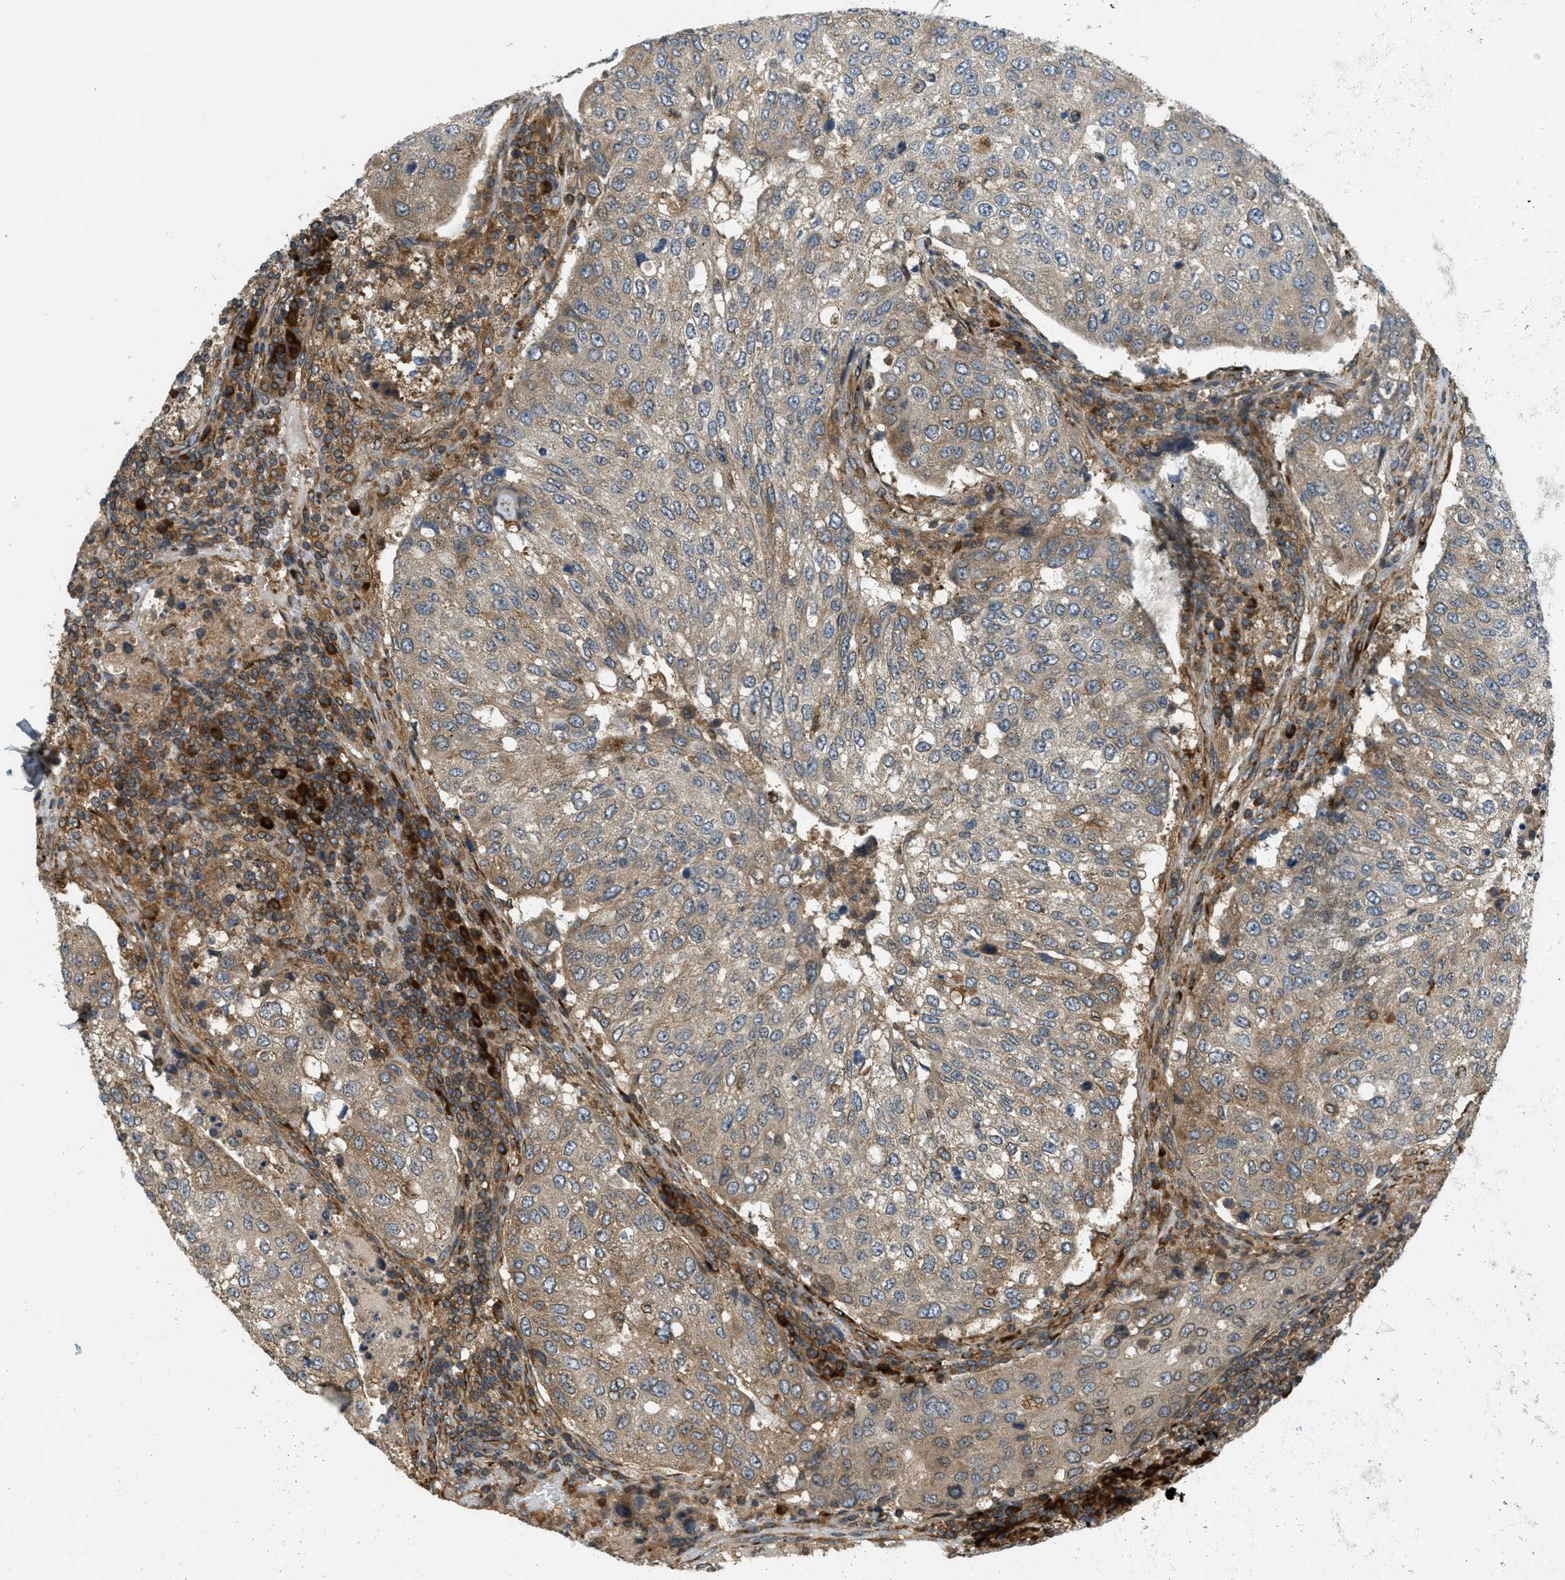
{"staining": {"intensity": "weak", "quantity": ">75%", "location": "cytoplasmic/membranous"}, "tissue": "urothelial cancer", "cell_type": "Tumor cells", "image_type": "cancer", "snomed": [{"axis": "morphology", "description": "Urothelial carcinoma, High grade"}, {"axis": "topography", "description": "Lymph node"}, {"axis": "topography", "description": "Urinary bladder"}], "caption": "Brown immunohistochemical staining in urothelial cancer displays weak cytoplasmic/membranous positivity in approximately >75% of tumor cells.", "gene": "PCDH18", "patient": {"sex": "male", "age": 51}}